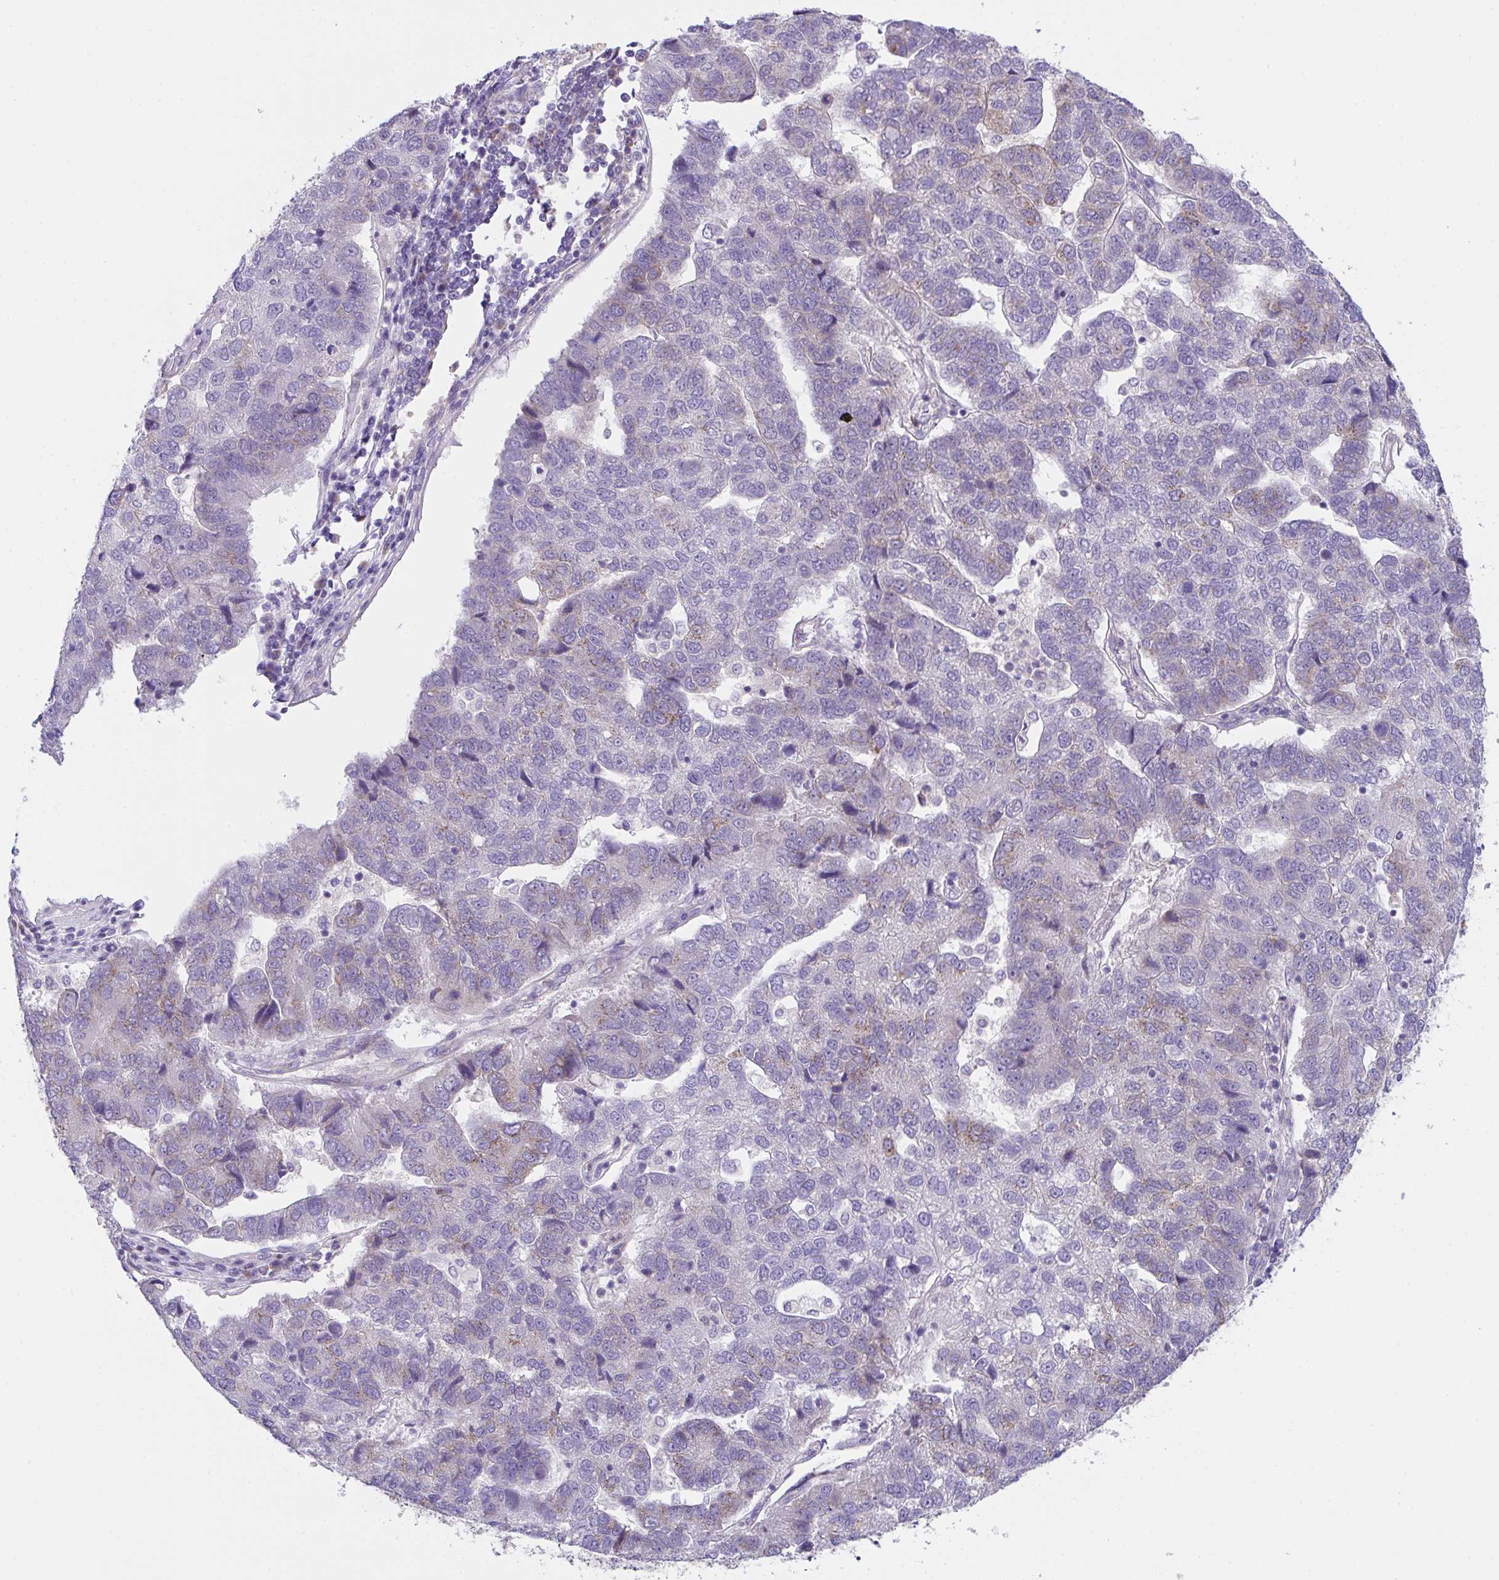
{"staining": {"intensity": "weak", "quantity": "<25%", "location": "cytoplasmic/membranous"}, "tissue": "pancreatic cancer", "cell_type": "Tumor cells", "image_type": "cancer", "snomed": [{"axis": "morphology", "description": "Adenocarcinoma, NOS"}, {"axis": "topography", "description": "Pancreas"}], "caption": "Immunohistochemistry image of neoplastic tissue: pancreatic adenocarcinoma stained with DAB displays no significant protein staining in tumor cells.", "gene": "MIA3", "patient": {"sex": "female", "age": 61}}